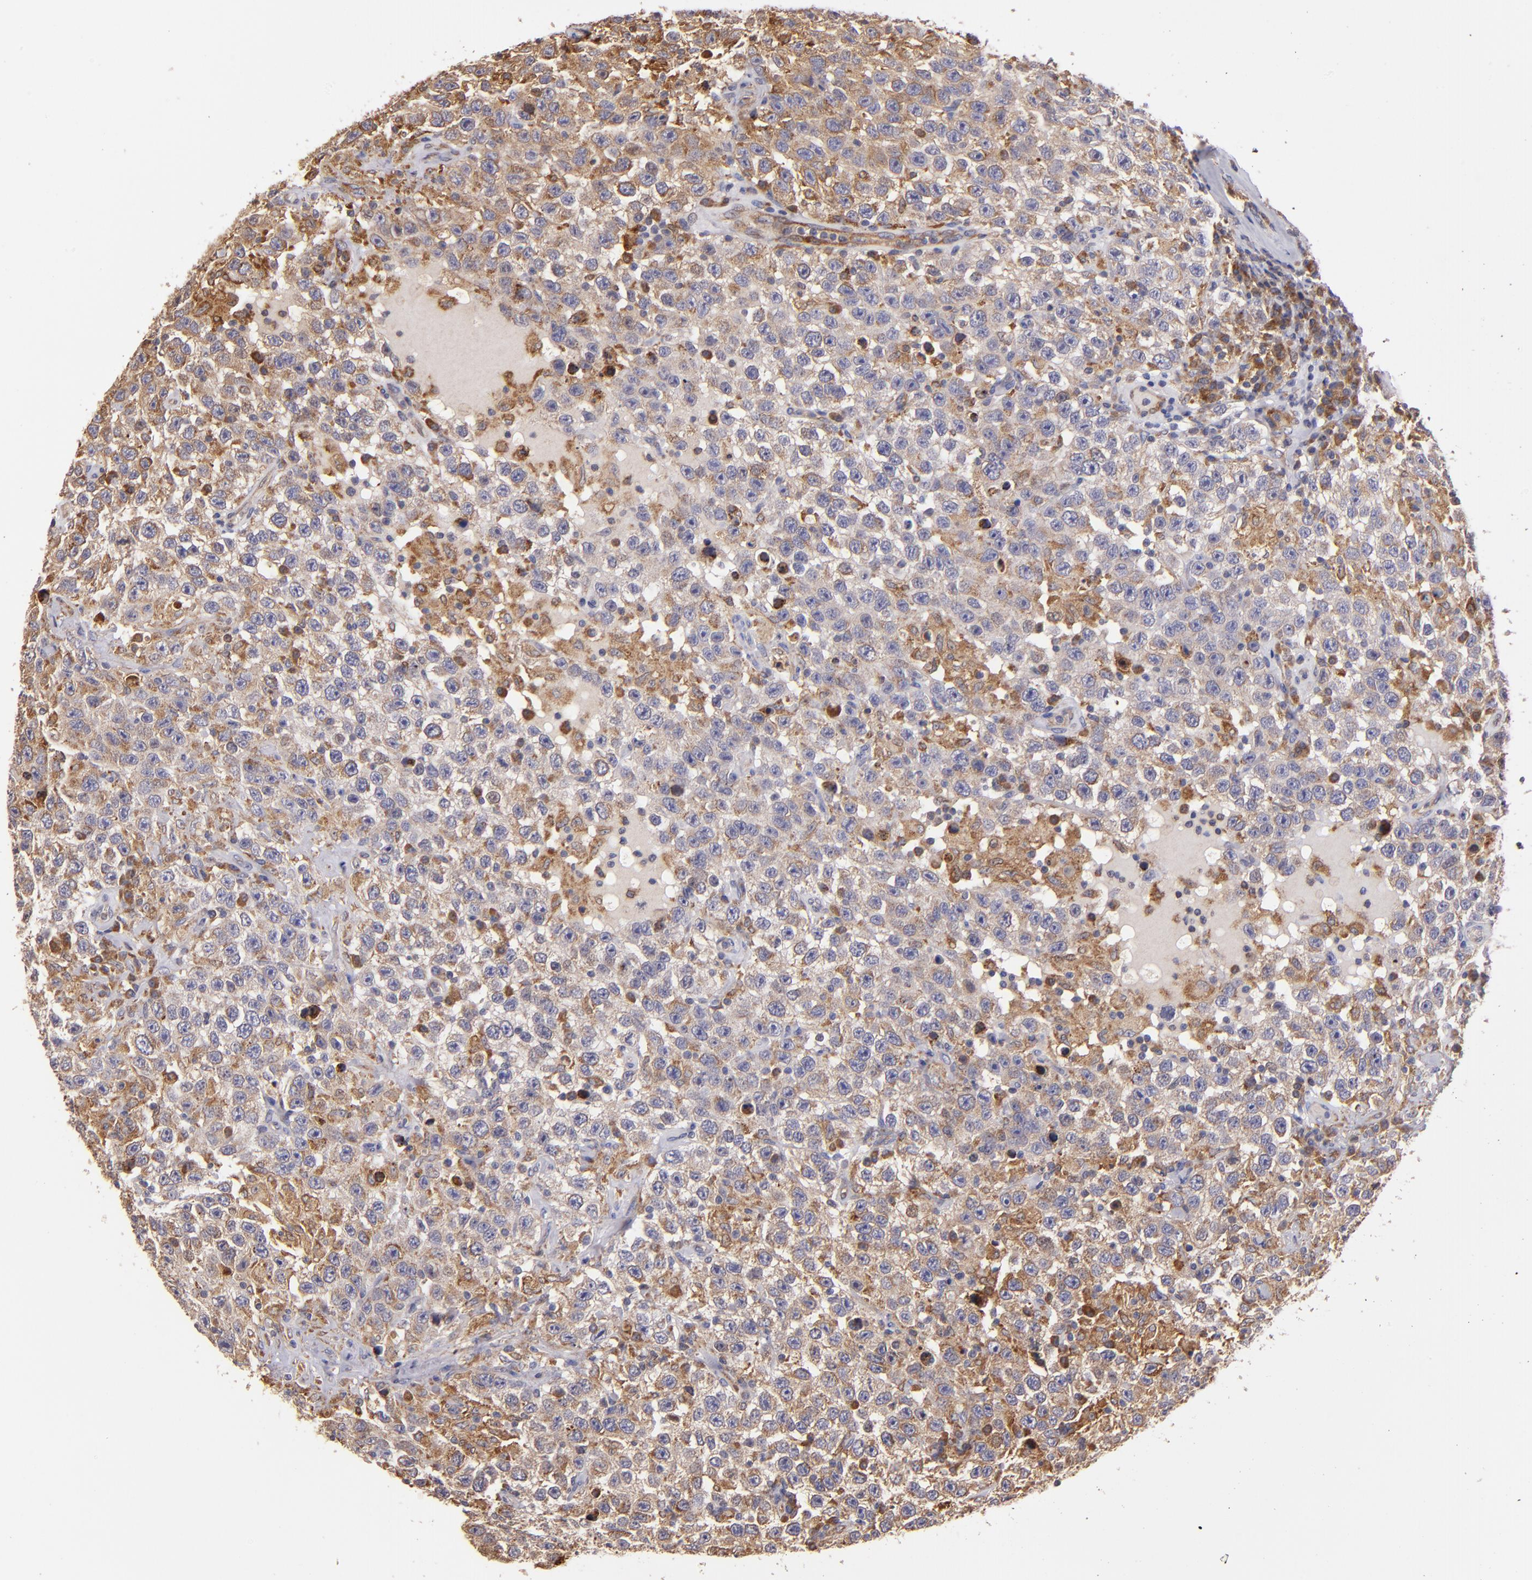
{"staining": {"intensity": "moderate", "quantity": ">75%", "location": "cytoplasmic/membranous"}, "tissue": "testis cancer", "cell_type": "Tumor cells", "image_type": "cancer", "snomed": [{"axis": "morphology", "description": "Seminoma, NOS"}, {"axis": "topography", "description": "Testis"}], "caption": "Immunohistochemistry micrograph of neoplastic tissue: human testis cancer (seminoma) stained using immunohistochemistry (IHC) shows medium levels of moderate protein expression localized specifically in the cytoplasmic/membranous of tumor cells, appearing as a cytoplasmic/membranous brown color.", "gene": "IFIH1", "patient": {"sex": "male", "age": 41}}